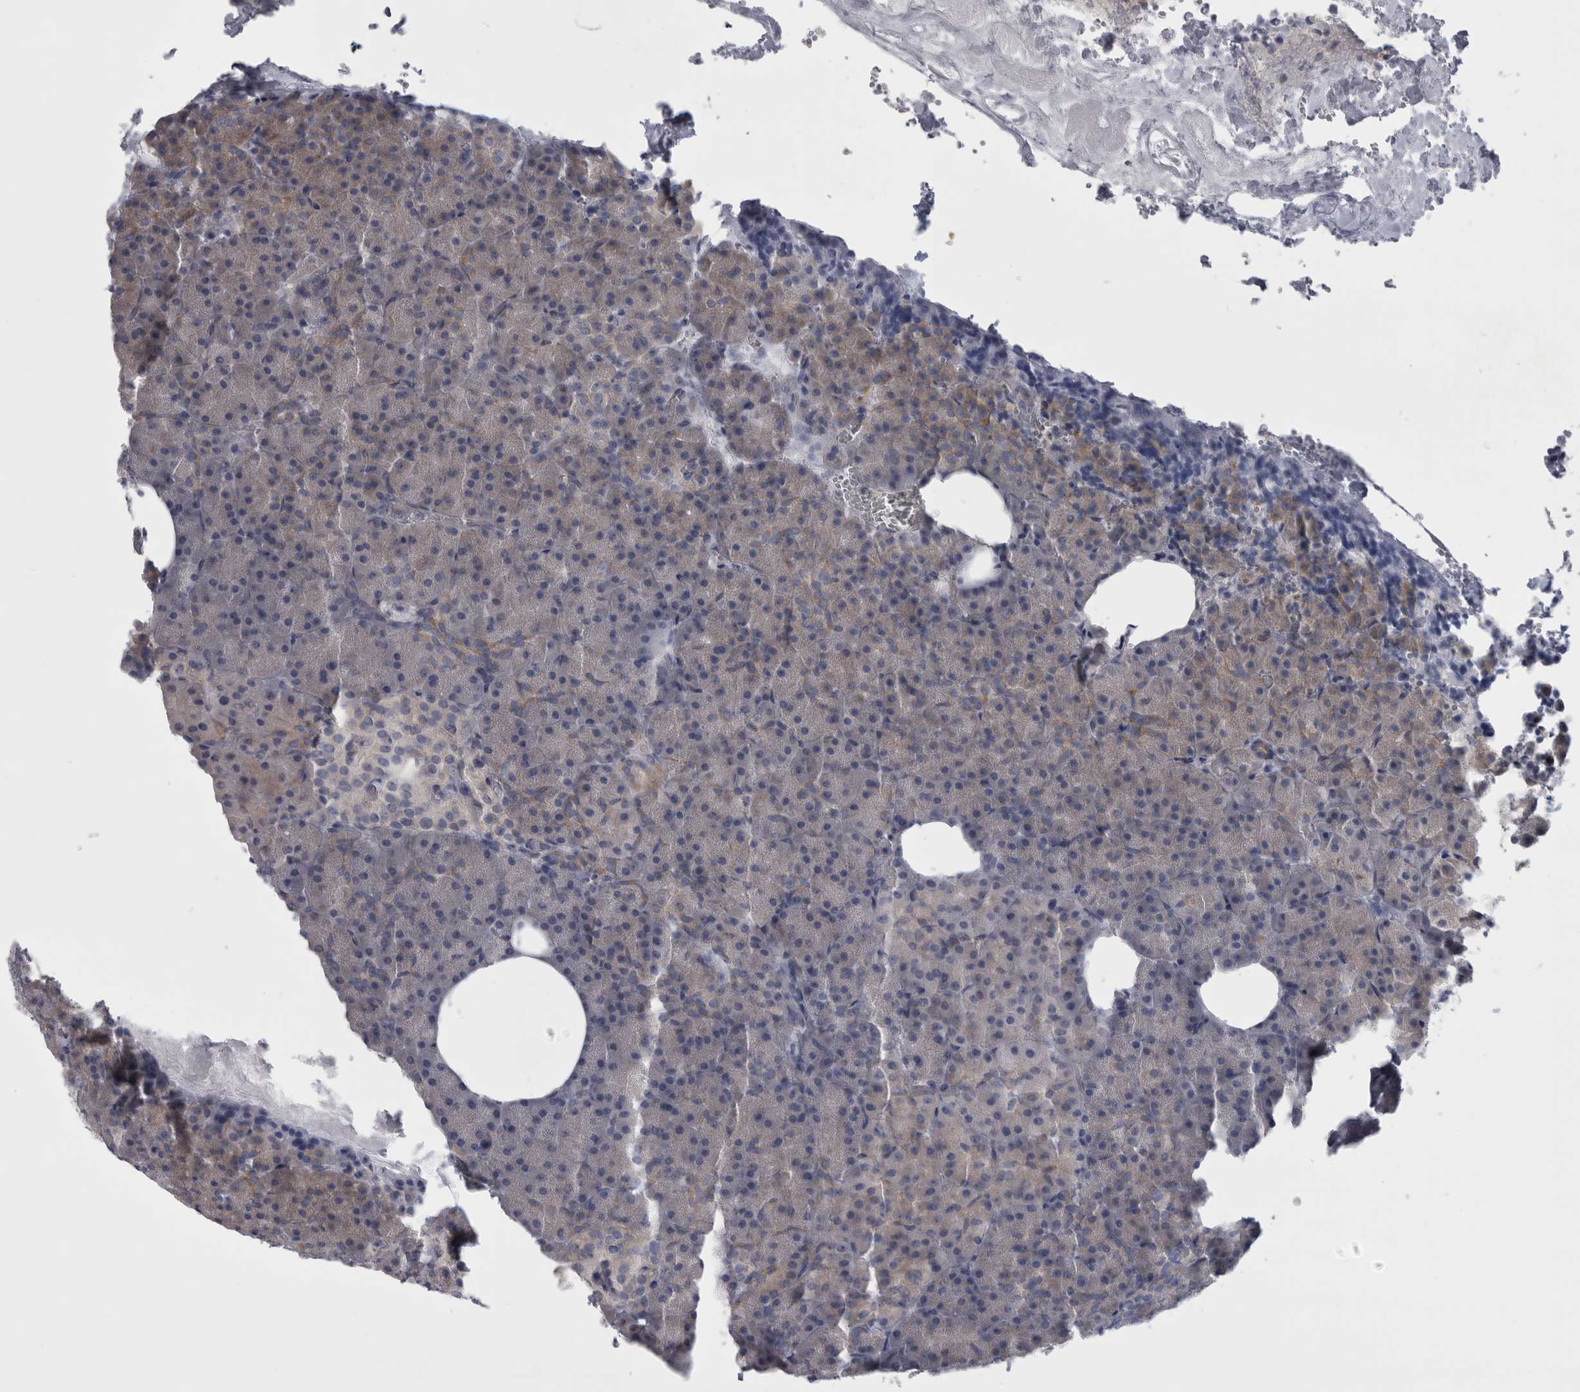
{"staining": {"intensity": "weak", "quantity": "<25%", "location": "cytoplasmic/membranous"}, "tissue": "pancreas", "cell_type": "Exocrine glandular cells", "image_type": "normal", "snomed": [{"axis": "morphology", "description": "Normal tissue, NOS"}, {"axis": "morphology", "description": "Carcinoid, malignant, NOS"}, {"axis": "topography", "description": "Pancreas"}], "caption": "A high-resolution photomicrograph shows IHC staining of unremarkable pancreas, which displays no significant expression in exocrine glandular cells.", "gene": "PRRC2C", "patient": {"sex": "female", "age": 35}}